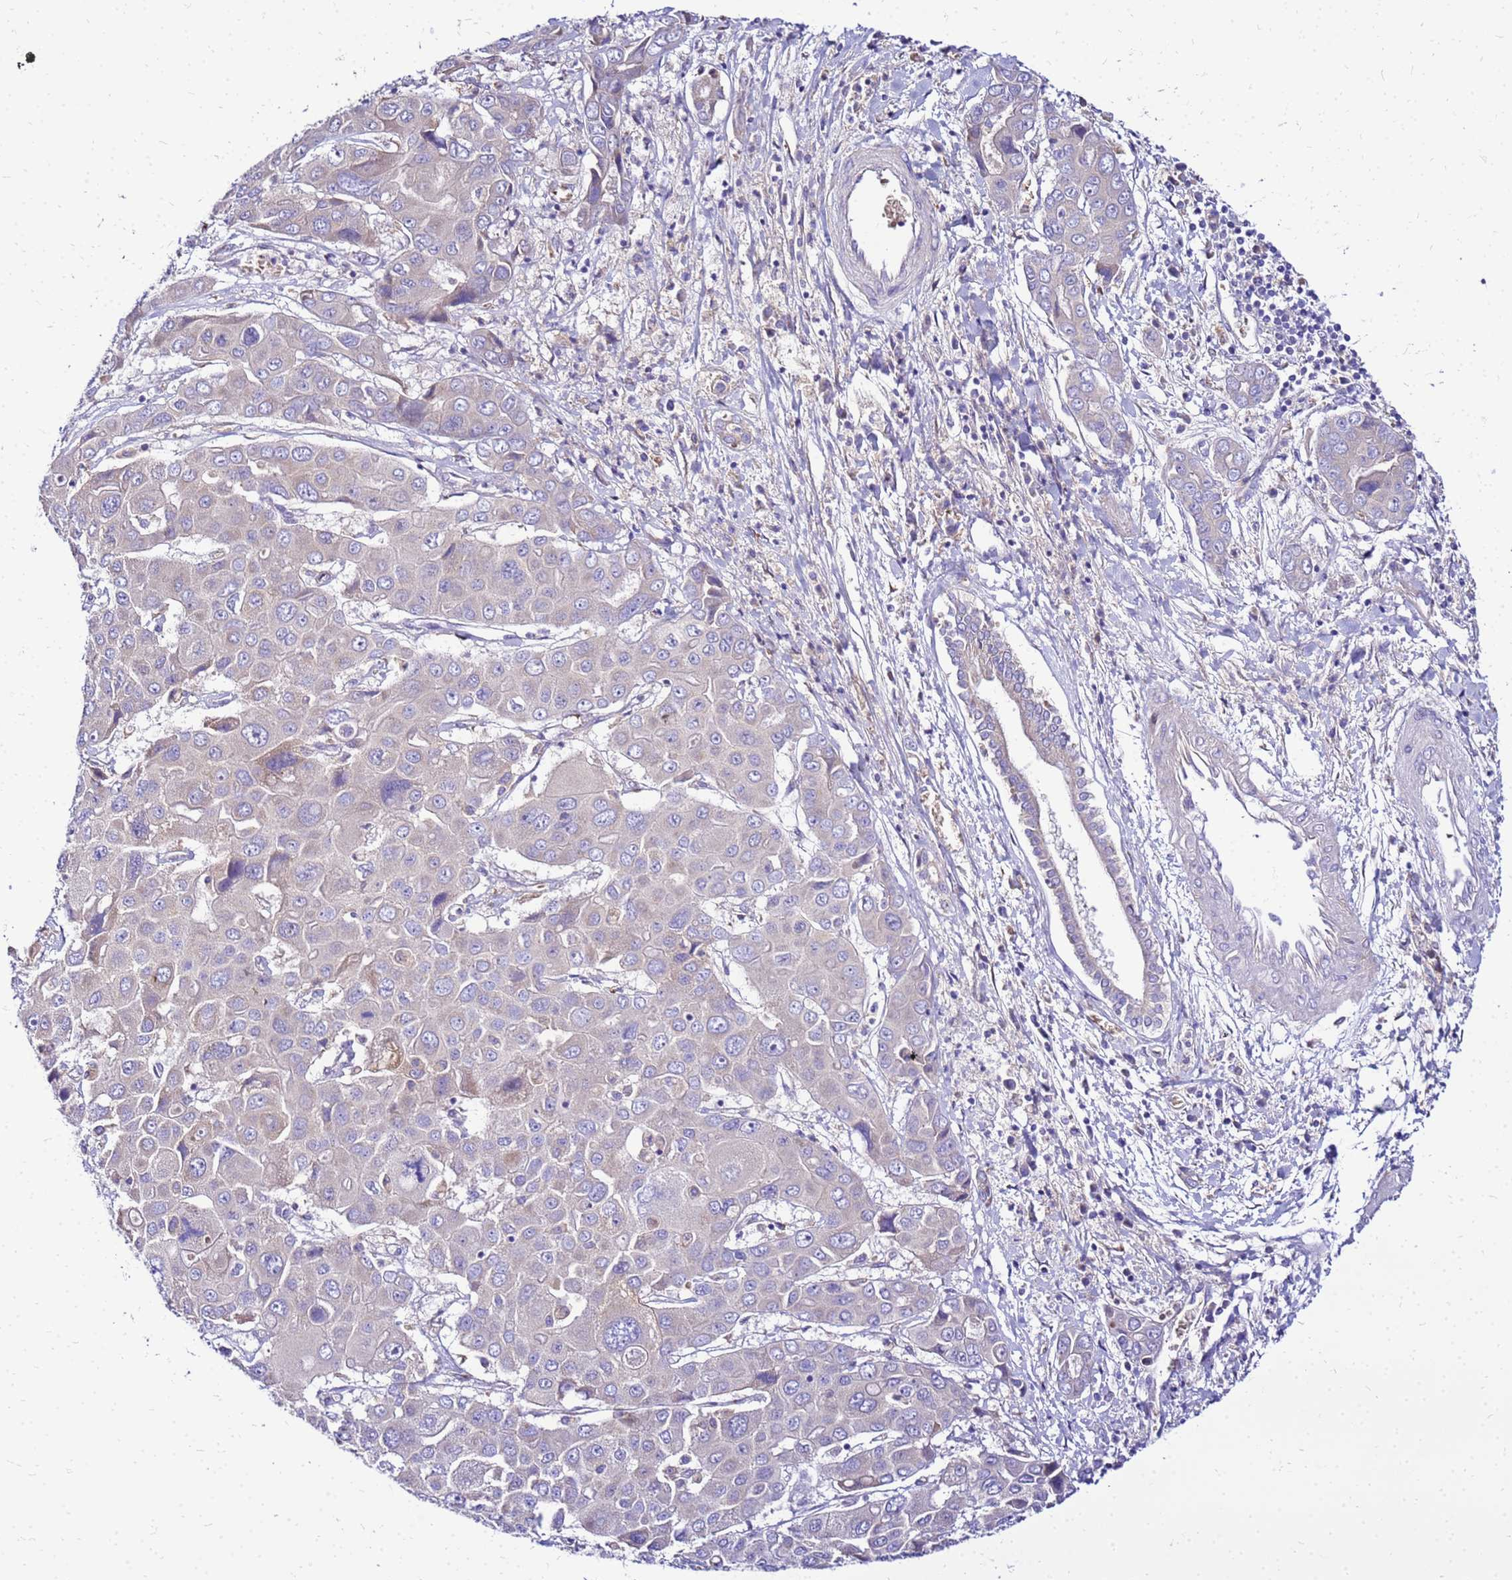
{"staining": {"intensity": "negative", "quantity": "none", "location": "none"}, "tissue": "liver cancer", "cell_type": "Tumor cells", "image_type": "cancer", "snomed": [{"axis": "morphology", "description": "Cholangiocarcinoma"}, {"axis": "topography", "description": "Liver"}], "caption": "High power microscopy image of an IHC image of liver cancer (cholangiocarcinoma), revealing no significant staining in tumor cells.", "gene": "HERC5", "patient": {"sex": "male", "age": 67}}